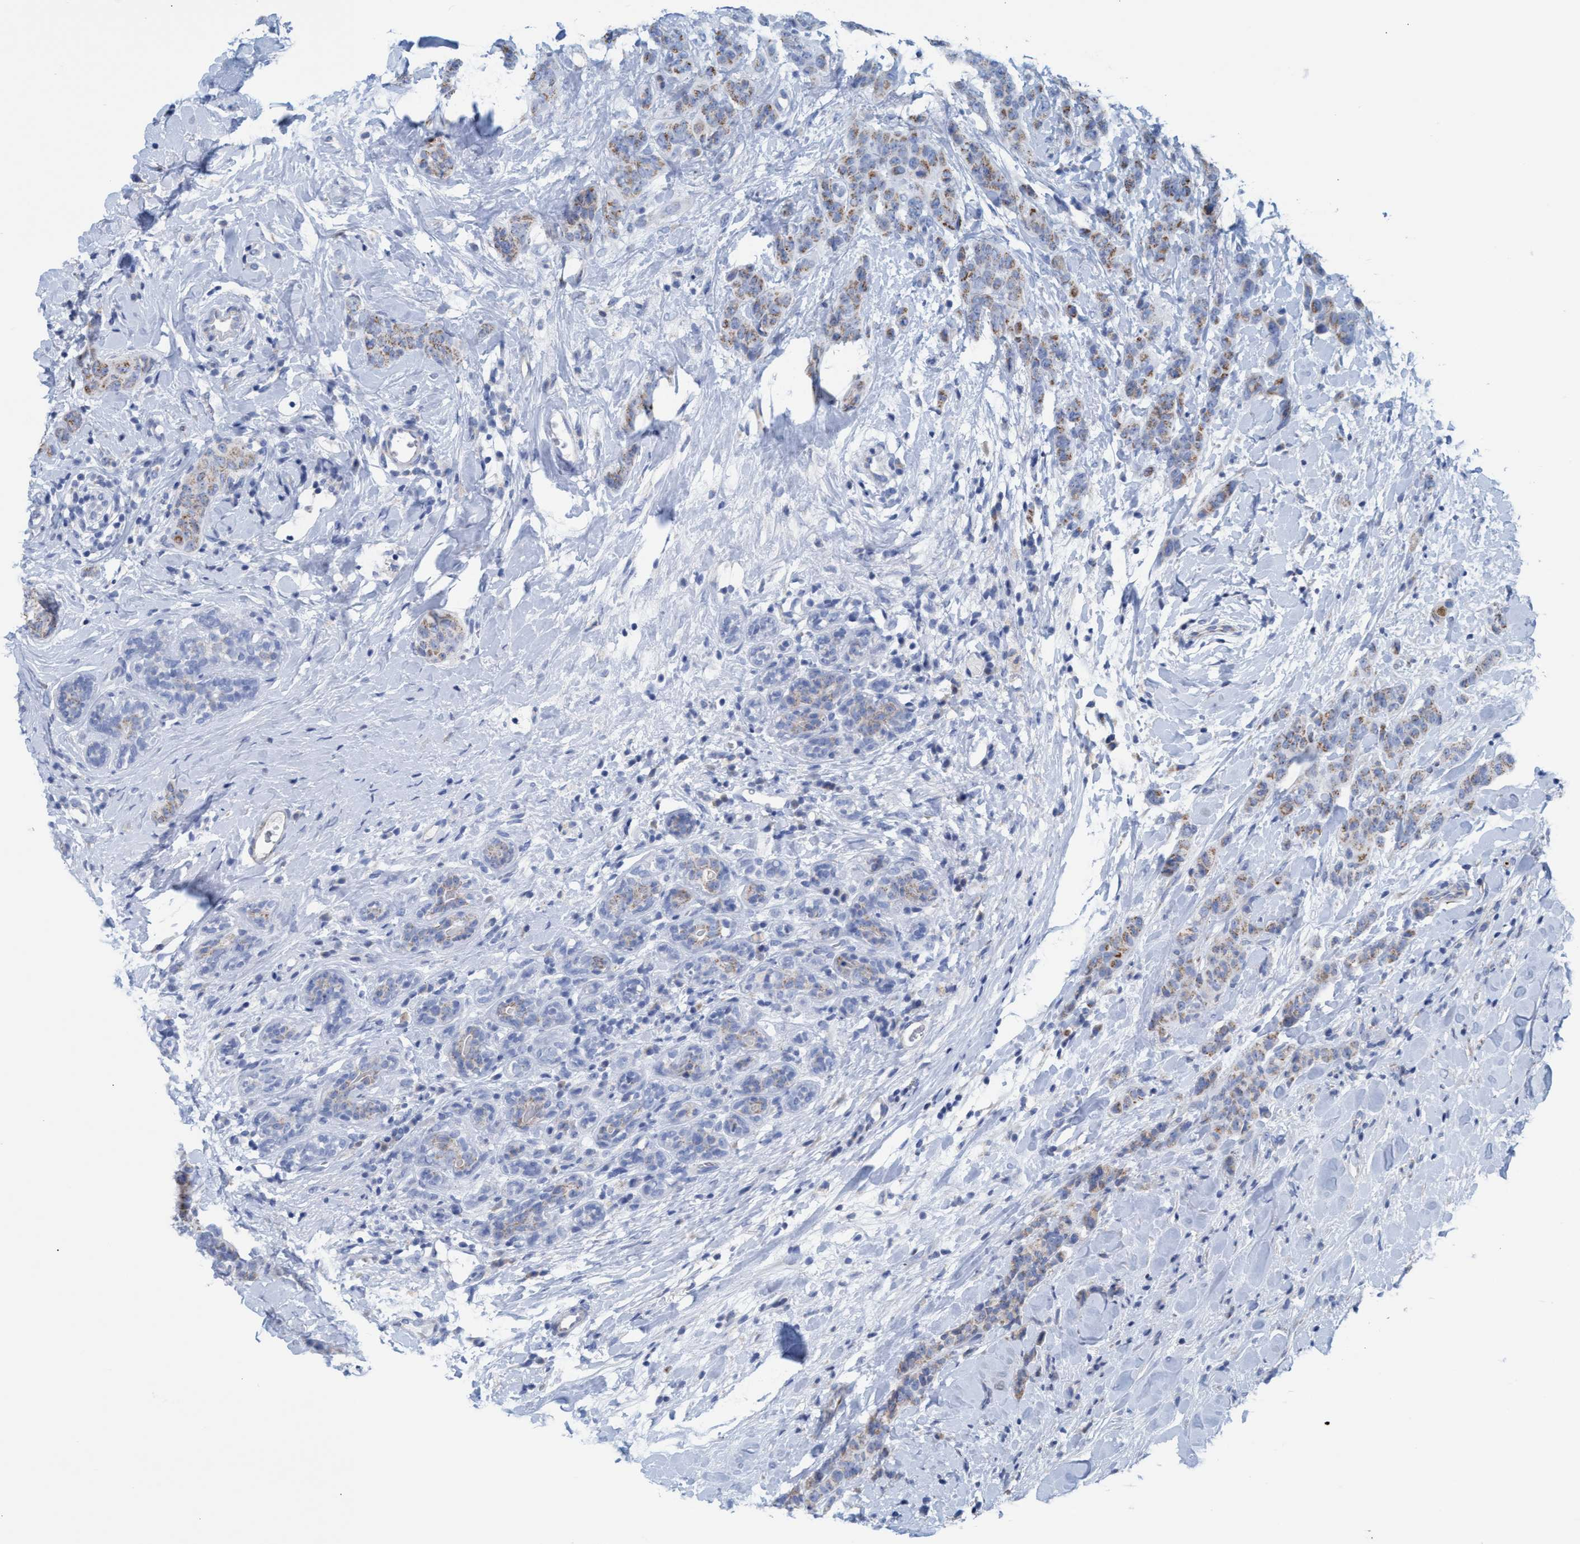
{"staining": {"intensity": "moderate", "quantity": "25%-75%", "location": "cytoplasmic/membranous"}, "tissue": "breast cancer", "cell_type": "Tumor cells", "image_type": "cancer", "snomed": [{"axis": "morphology", "description": "Normal tissue, NOS"}, {"axis": "morphology", "description": "Duct carcinoma"}, {"axis": "topography", "description": "Breast"}], "caption": "A medium amount of moderate cytoplasmic/membranous staining is seen in approximately 25%-75% of tumor cells in breast cancer (intraductal carcinoma) tissue. The staining was performed using DAB (3,3'-diaminobenzidine) to visualize the protein expression in brown, while the nuclei were stained in blue with hematoxylin (Magnification: 20x).", "gene": "GGA3", "patient": {"sex": "female", "age": 40}}